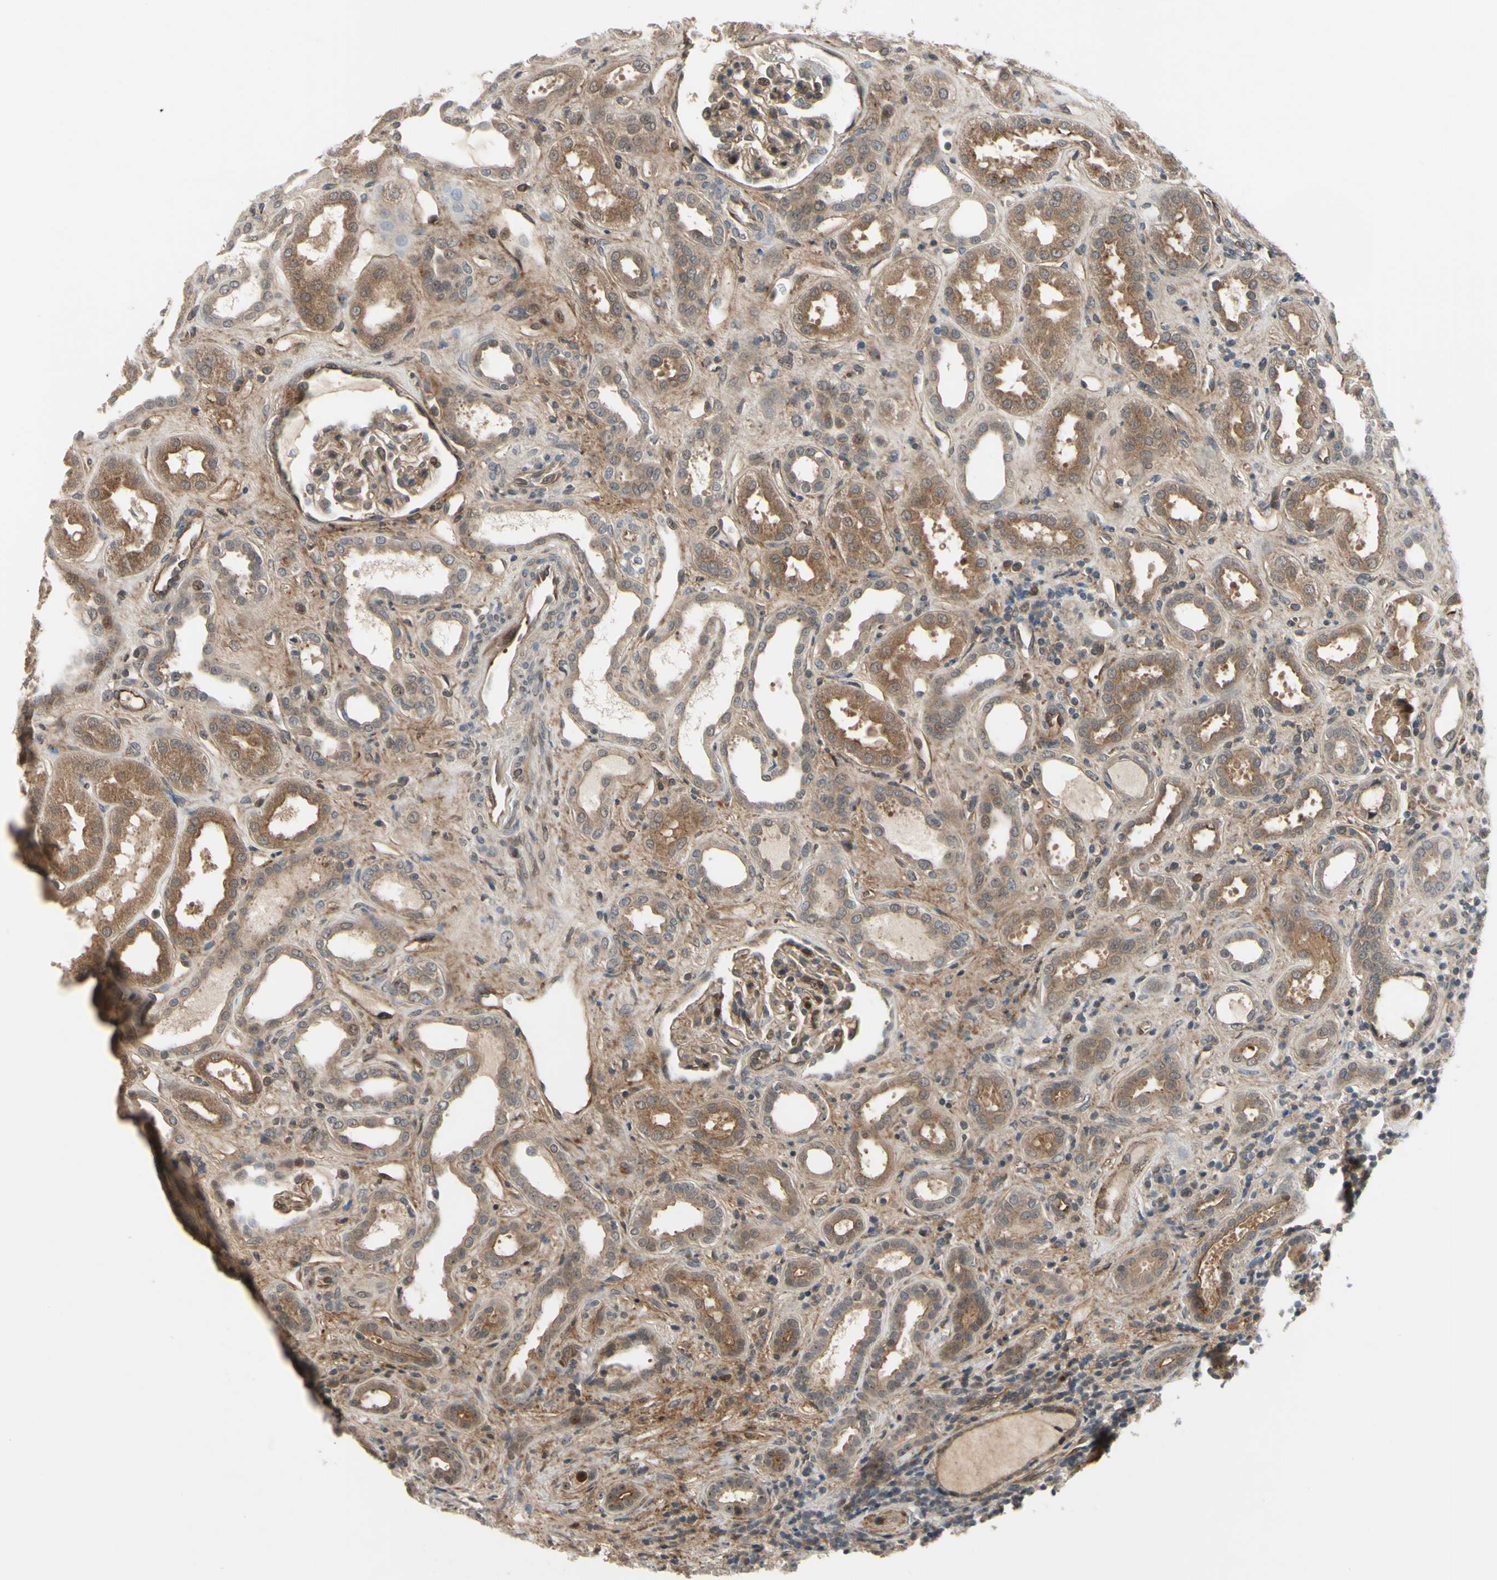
{"staining": {"intensity": "weak", "quantity": ">75%", "location": "cytoplasmic/membranous,nuclear"}, "tissue": "kidney", "cell_type": "Cells in glomeruli", "image_type": "normal", "snomed": [{"axis": "morphology", "description": "Normal tissue, NOS"}, {"axis": "topography", "description": "Kidney"}], "caption": "Protein expression analysis of unremarkable human kidney reveals weak cytoplasmic/membranous,nuclear expression in about >75% of cells in glomeruli.", "gene": "COMMD9", "patient": {"sex": "male", "age": 59}}